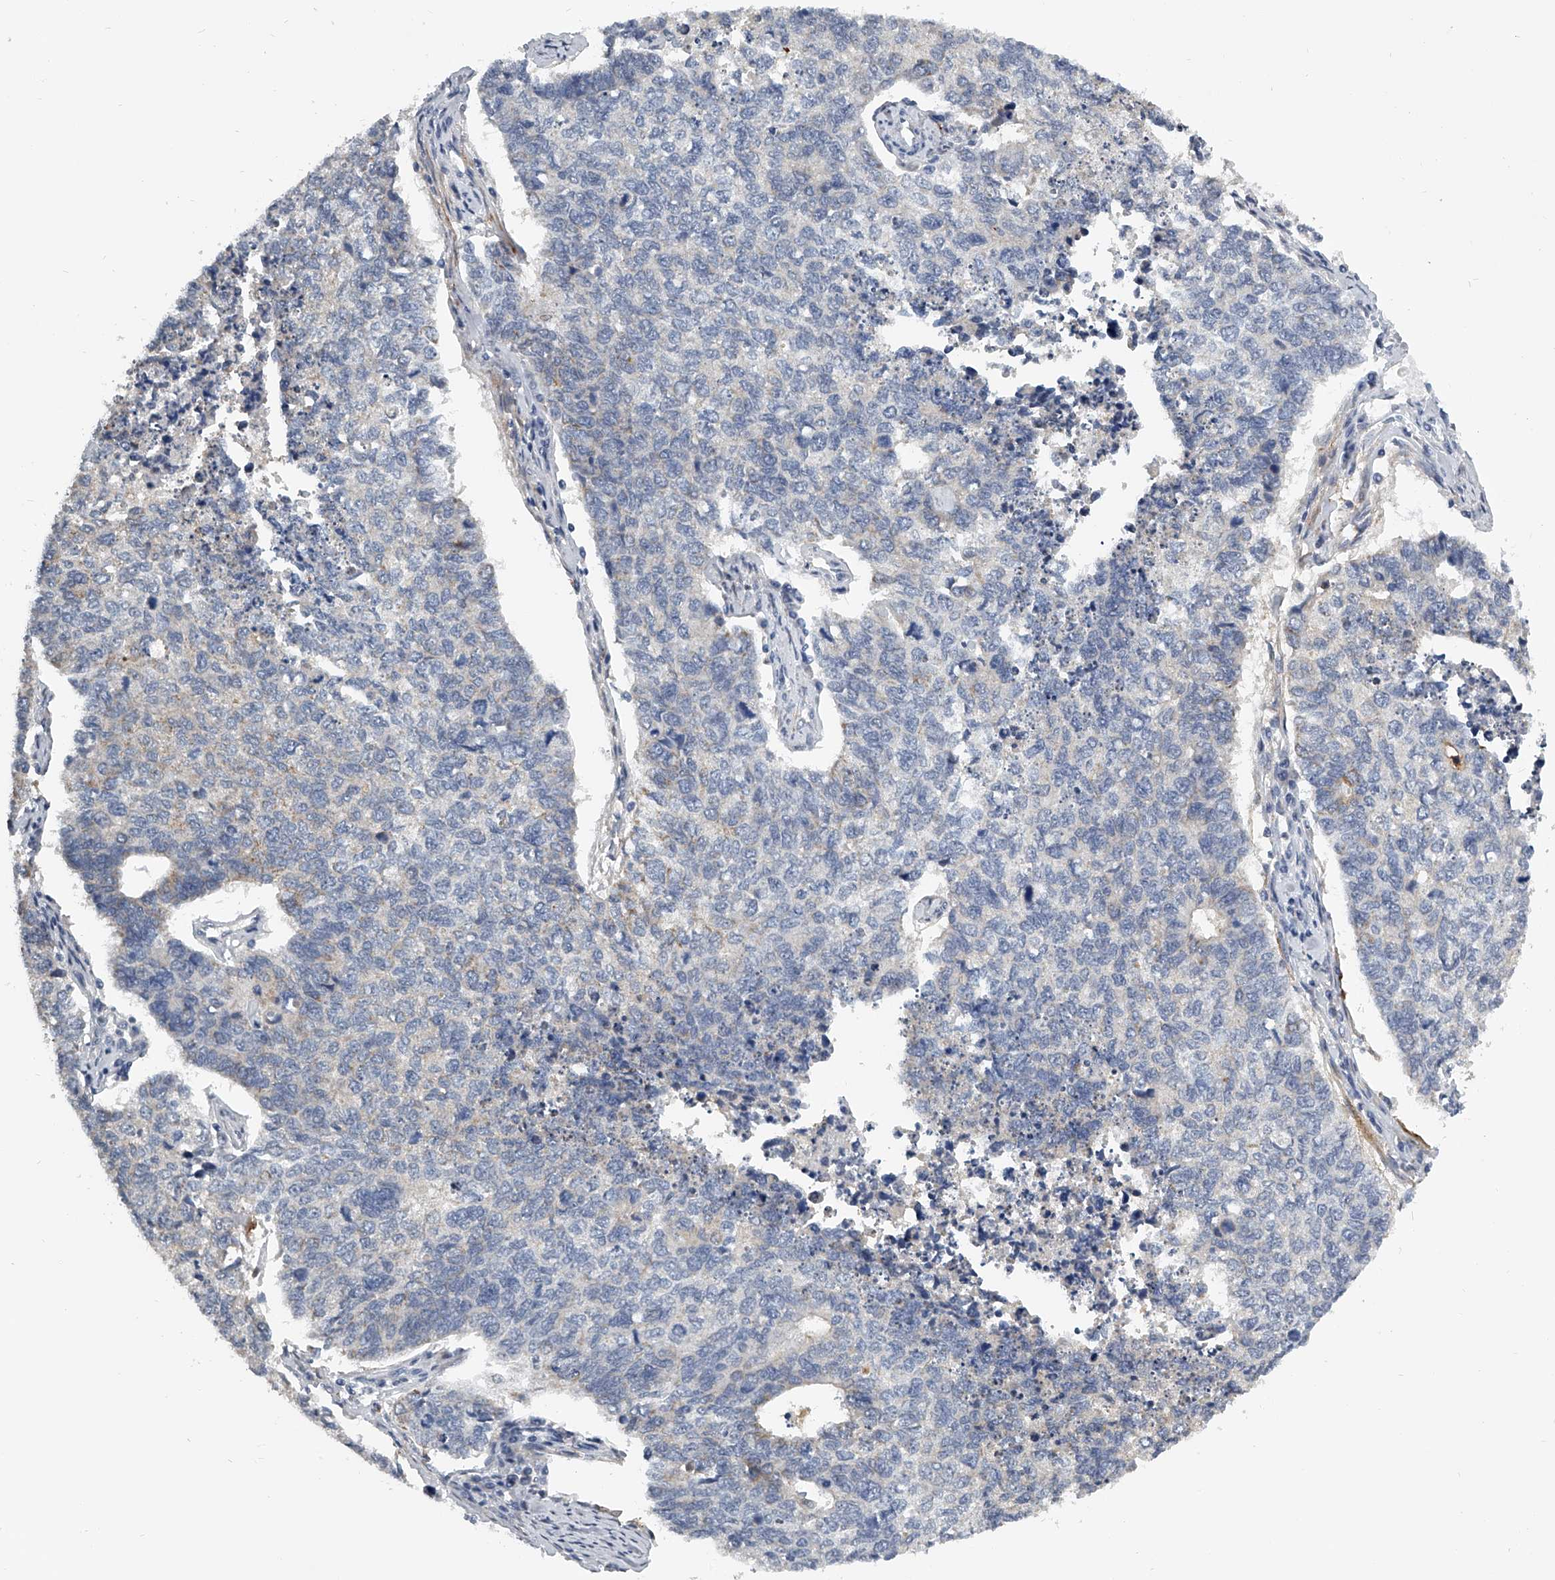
{"staining": {"intensity": "negative", "quantity": "none", "location": "none"}, "tissue": "cervical cancer", "cell_type": "Tumor cells", "image_type": "cancer", "snomed": [{"axis": "morphology", "description": "Squamous cell carcinoma, NOS"}, {"axis": "topography", "description": "Cervix"}], "caption": "Tumor cells are negative for brown protein staining in cervical cancer.", "gene": "KLHL7", "patient": {"sex": "female", "age": 63}}